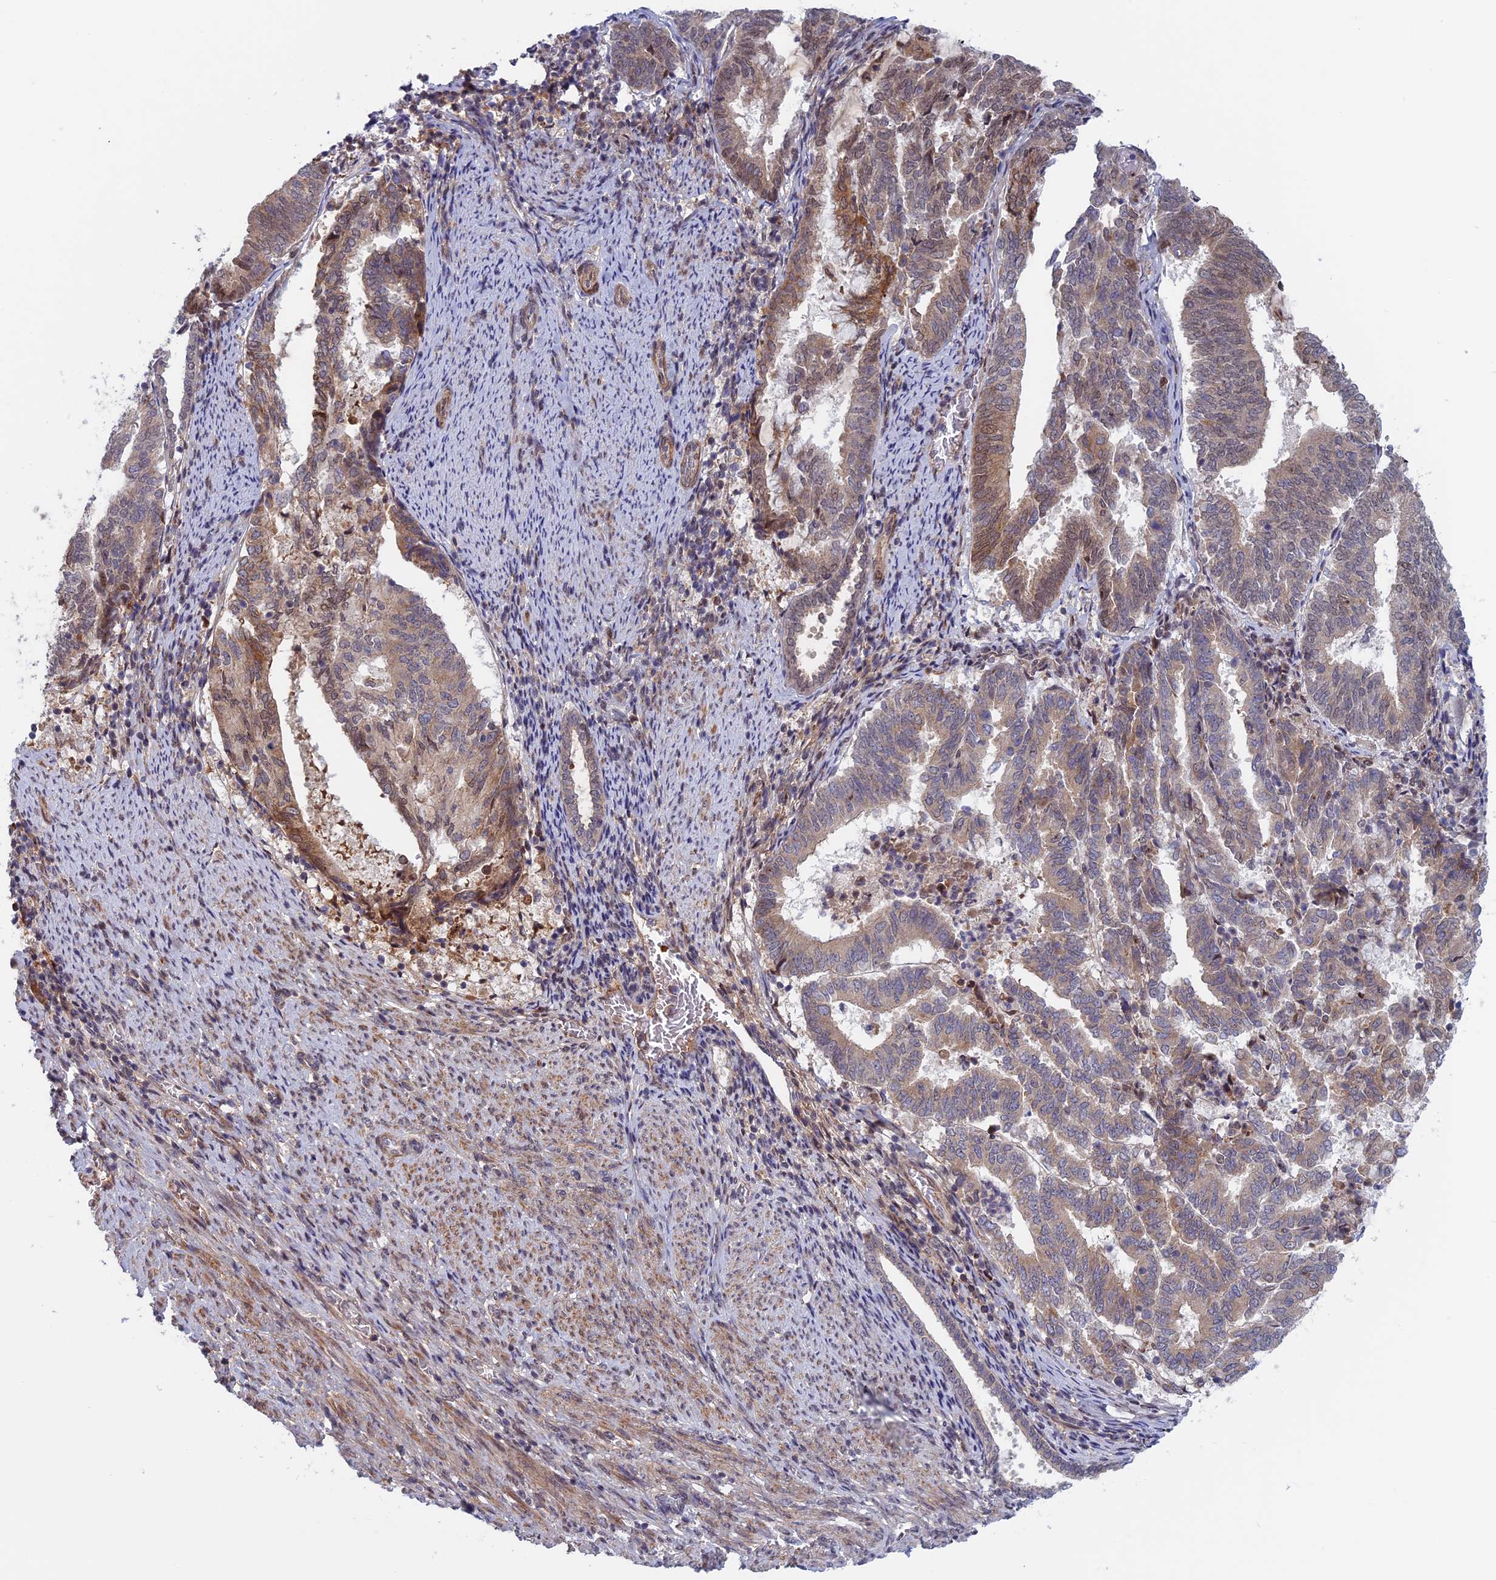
{"staining": {"intensity": "moderate", "quantity": "25%-75%", "location": "cytoplasmic/membranous"}, "tissue": "endometrial cancer", "cell_type": "Tumor cells", "image_type": "cancer", "snomed": [{"axis": "morphology", "description": "Adenocarcinoma, NOS"}, {"axis": "topography", "description": "Endometrium"}], "caption": "A photomicrograph showing moderate cytoplasmic/membranous expression in about 25%-75% of tumor cells in adenocarcinoma (endometrial), as visualized by brown immunohistochemical staining.", "gene": "FADS1", "patient": {"sex": "female", "age": 80}}